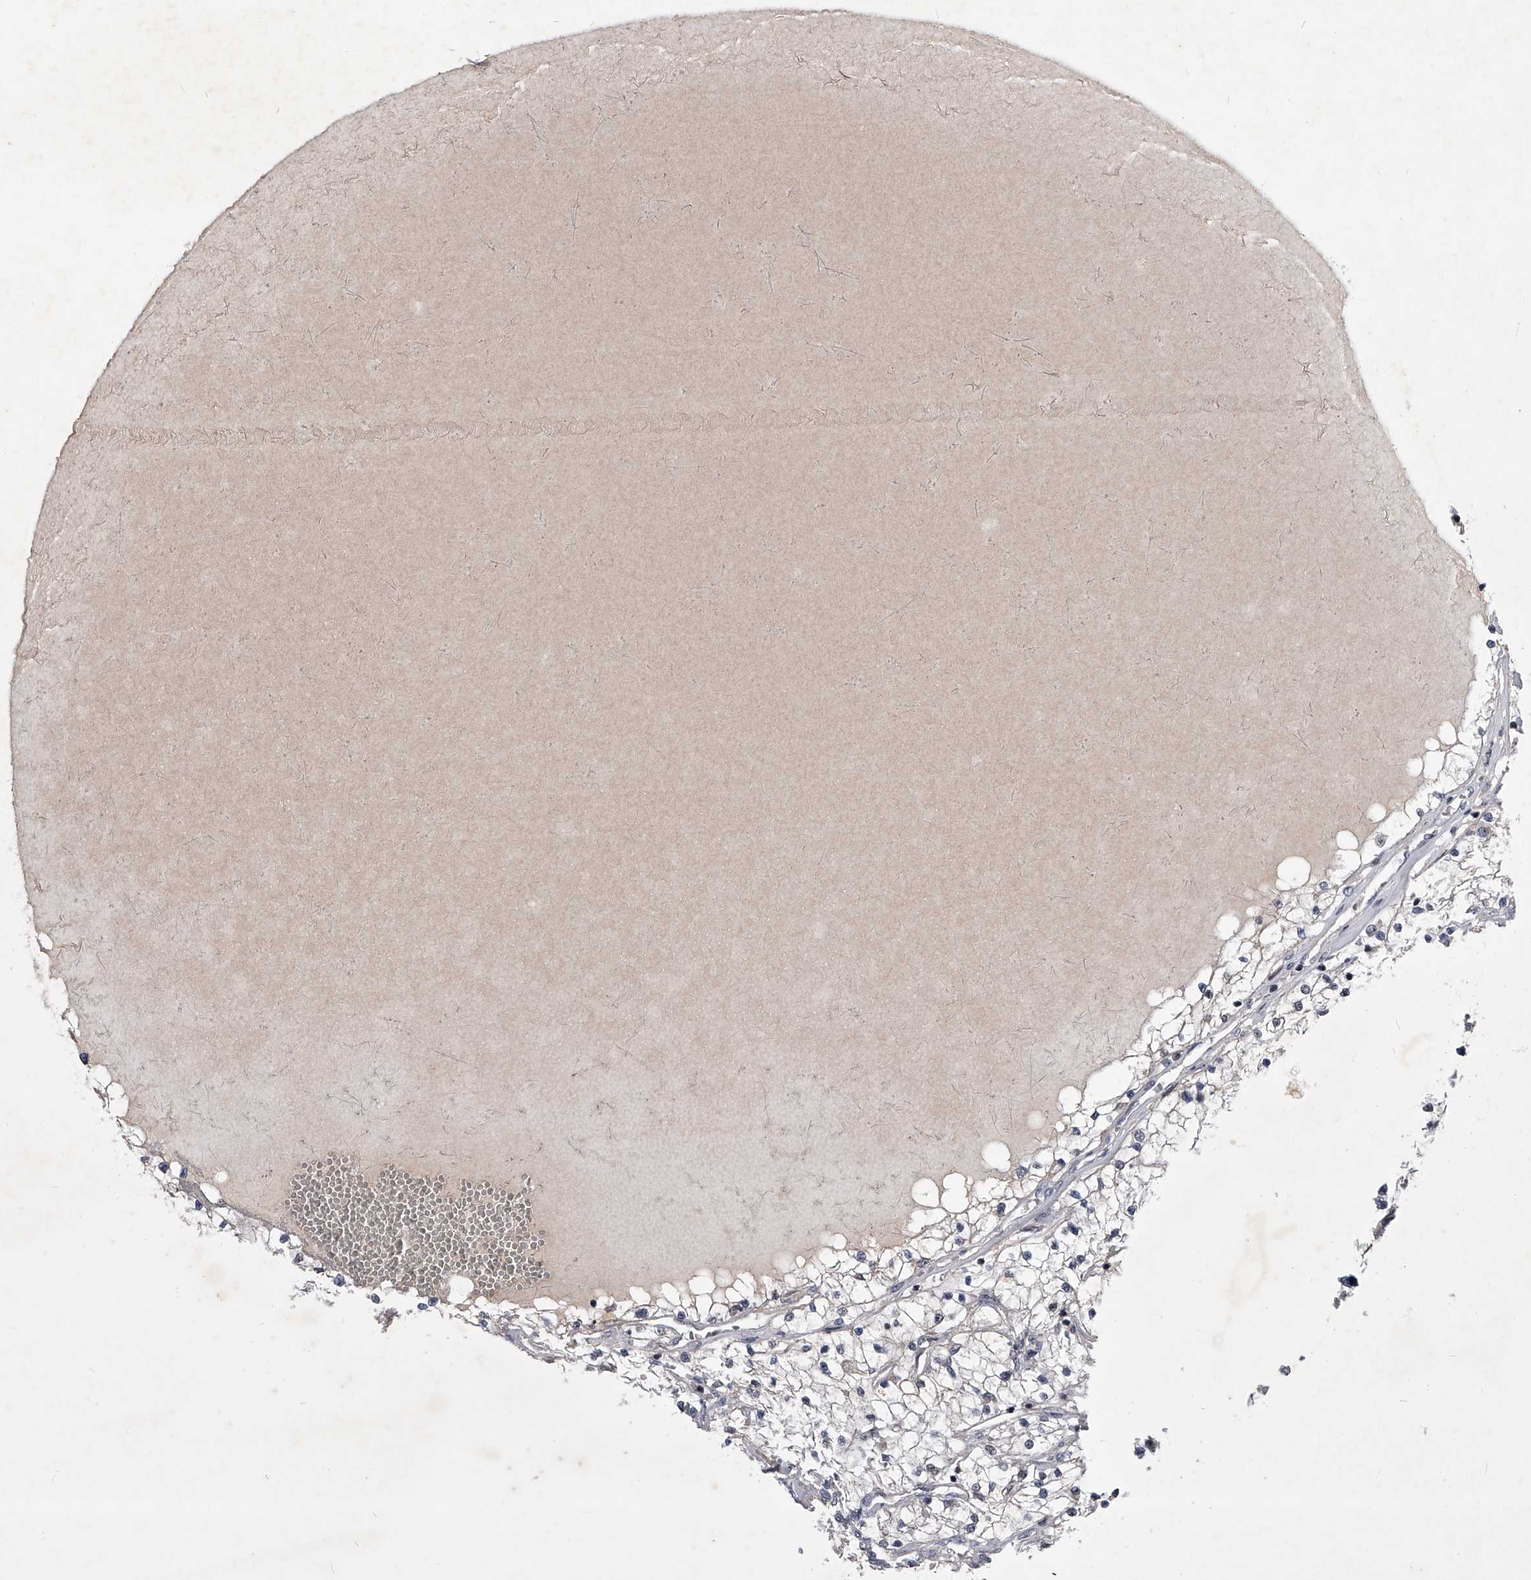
{"staining": {"intensity": "negative", "quantity": "none", "location": "none"}, "tissue": "renal cancer", "cell_type": "Tumor cells", "image_type": "cancer", "snomed": [{"axis": "morphology", "description": "Normal tissue, NOS"}, {"axis": "morphology", "description": "Adenocarcinoma, NOS"}, {"axis": "topography", "description": "Kidney"}], "caption": "Tumor cells show no significant protein expression in renal cancer.", "gene": "ZNF76", "patient": {"sex": "male", "age": 68}}